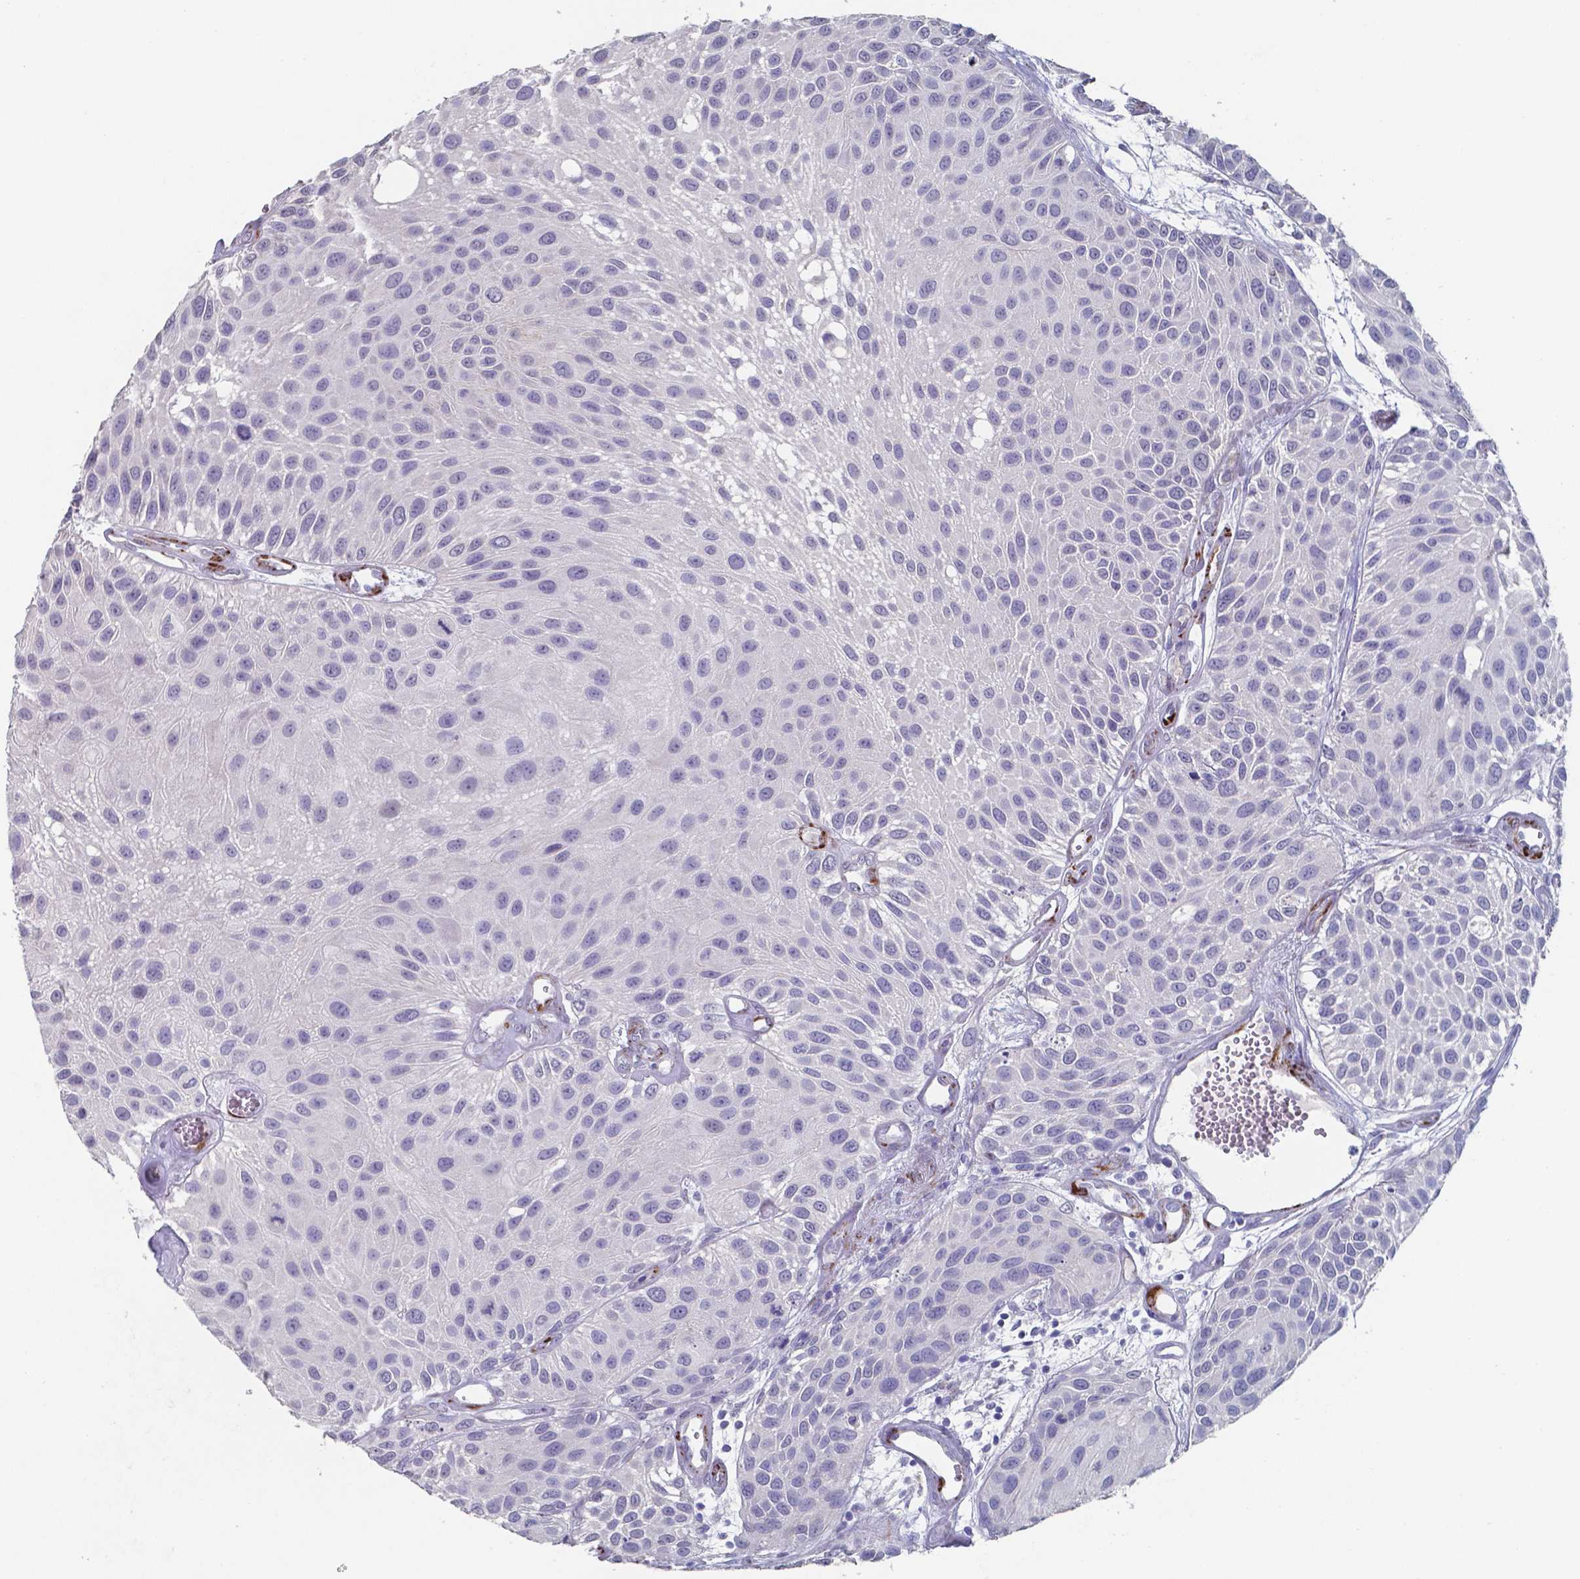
{"staining": {"intensity": "negative", "quantity": "none", "location": "none"}, "tissue": "urothelial cancer", "cell_type": "Tumor cells", "image_type": "cancer", "snomed": [{"axis": "morphology", "description": "Urothelial carcinoma, Low grade"}, {"axis": "topography", "description": "Urinary bladder"}], "caption": "Tumor cells show no significant protein positivity in urothelial cancer.", "gene": "PLA2R1", "patient": {"sex": "female", "age": 87}}